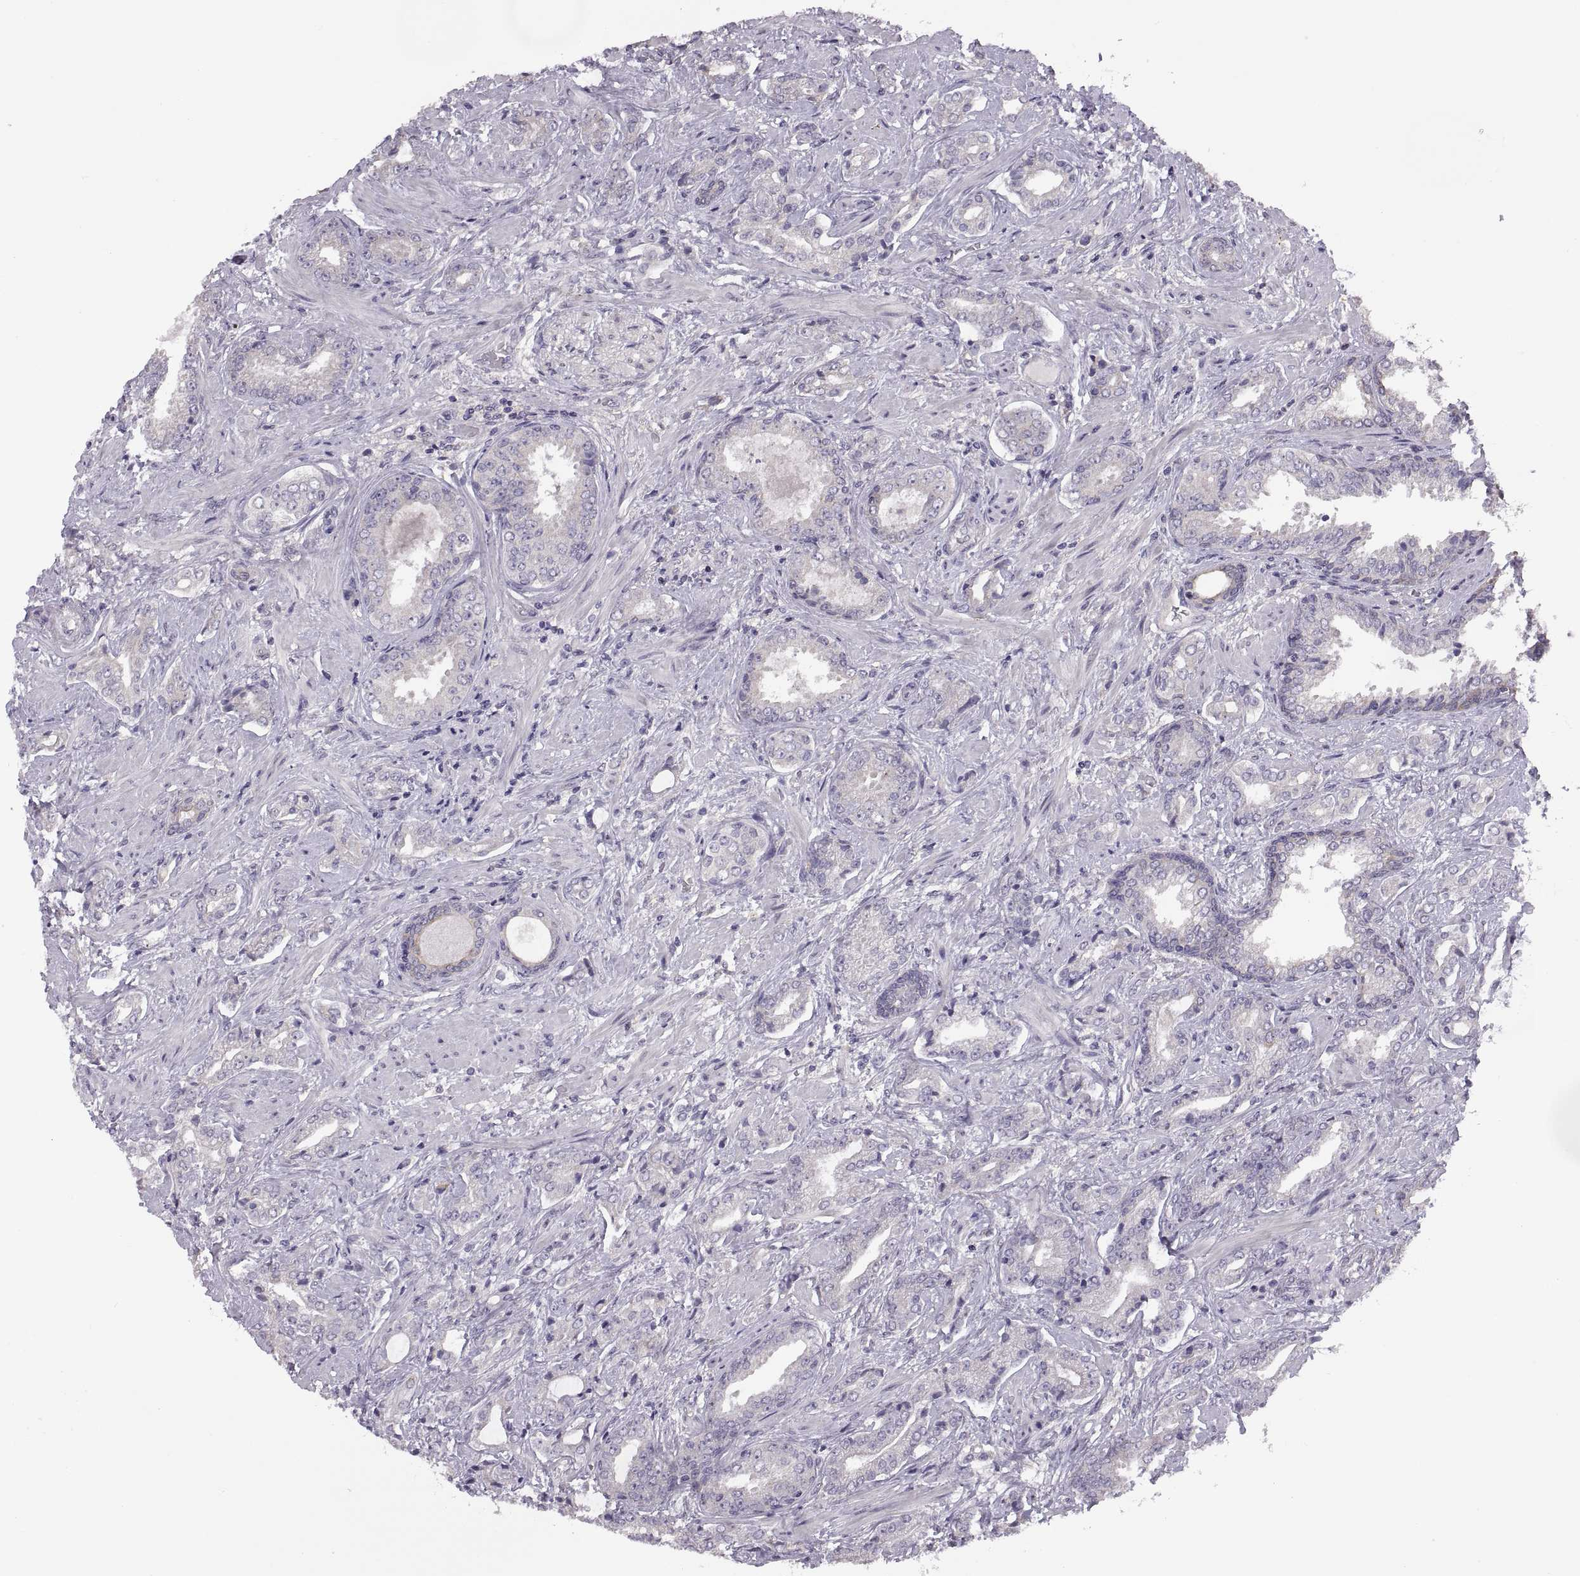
{"staining": {"intensity": "negative", "quantity": "none", "location": "none"}, "tissue": "prostate cancer", "cell_type": "Tumor cells", "image_type": "cancer", "snomed": [{"axis": "morphology", "description": "Adenocarcinoma, Low grade"}, {"axis": "topography", "description": "Prostate"}], "caption": "Tumor cells show no significant expression in prostate cancer (low-grade adenocarcinoma).", "gene": "ACSBG2", "patient": {"sex": "male", "age": 61}}